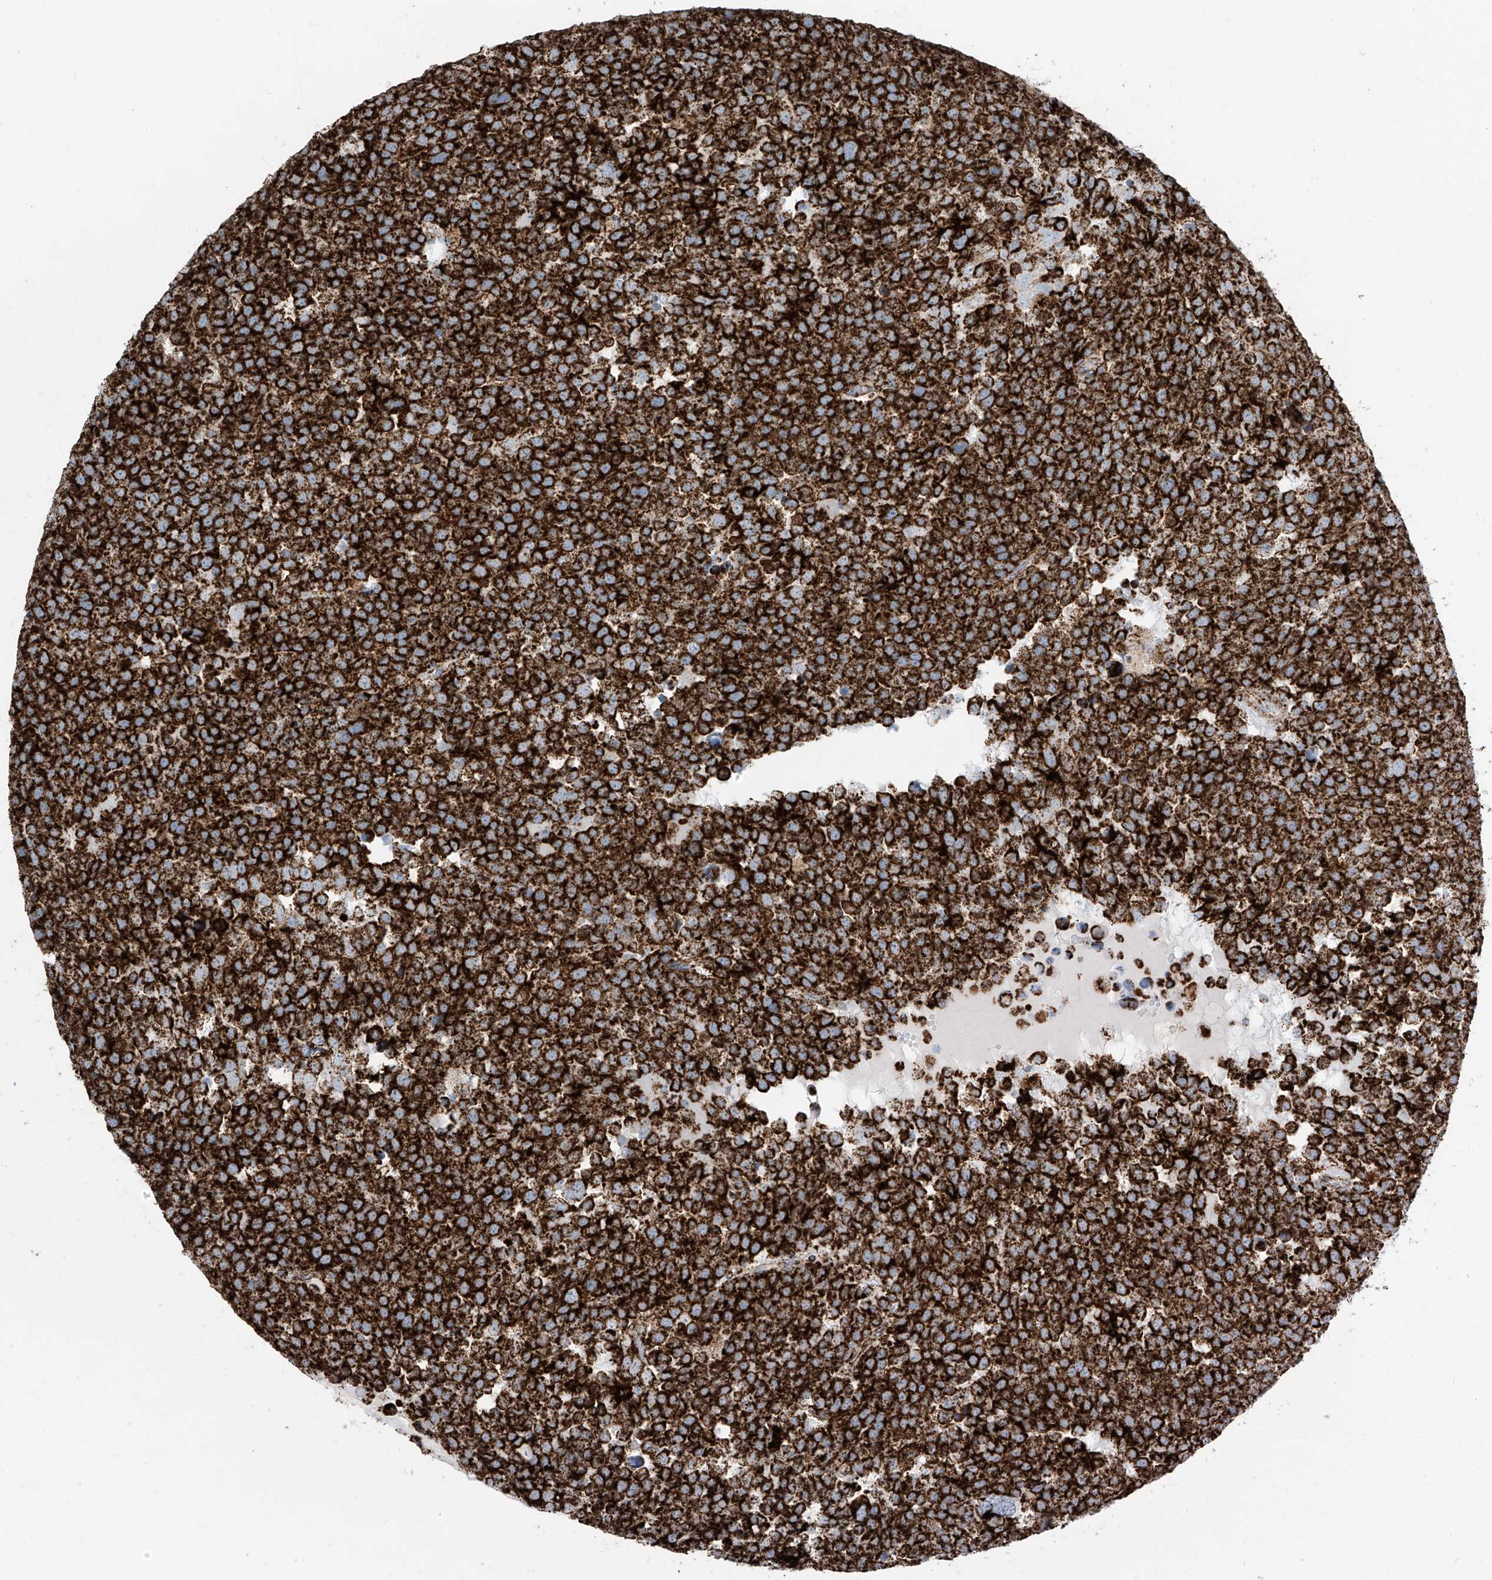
{"staining": {"intensity": "strong", "quantity": ">75%", "location": "cytoplasmic/membranous"}, "tissue": "testis cancer", "cell_type": "Tumor cells", "image_type": "cancer", "snomed": [{"axis": "morphology", "description": "Seminoma, NOS"}, {"axis": "topography", "description": "Testis"}], "caption": "Seminoma (testis) stained with a brown dye demonstrates strong cytoplasmic/membranous positive expression in approximately >75% of tumor cells.", "gene": "COX5B", "patient": {"sex": "male", "age": 71}}